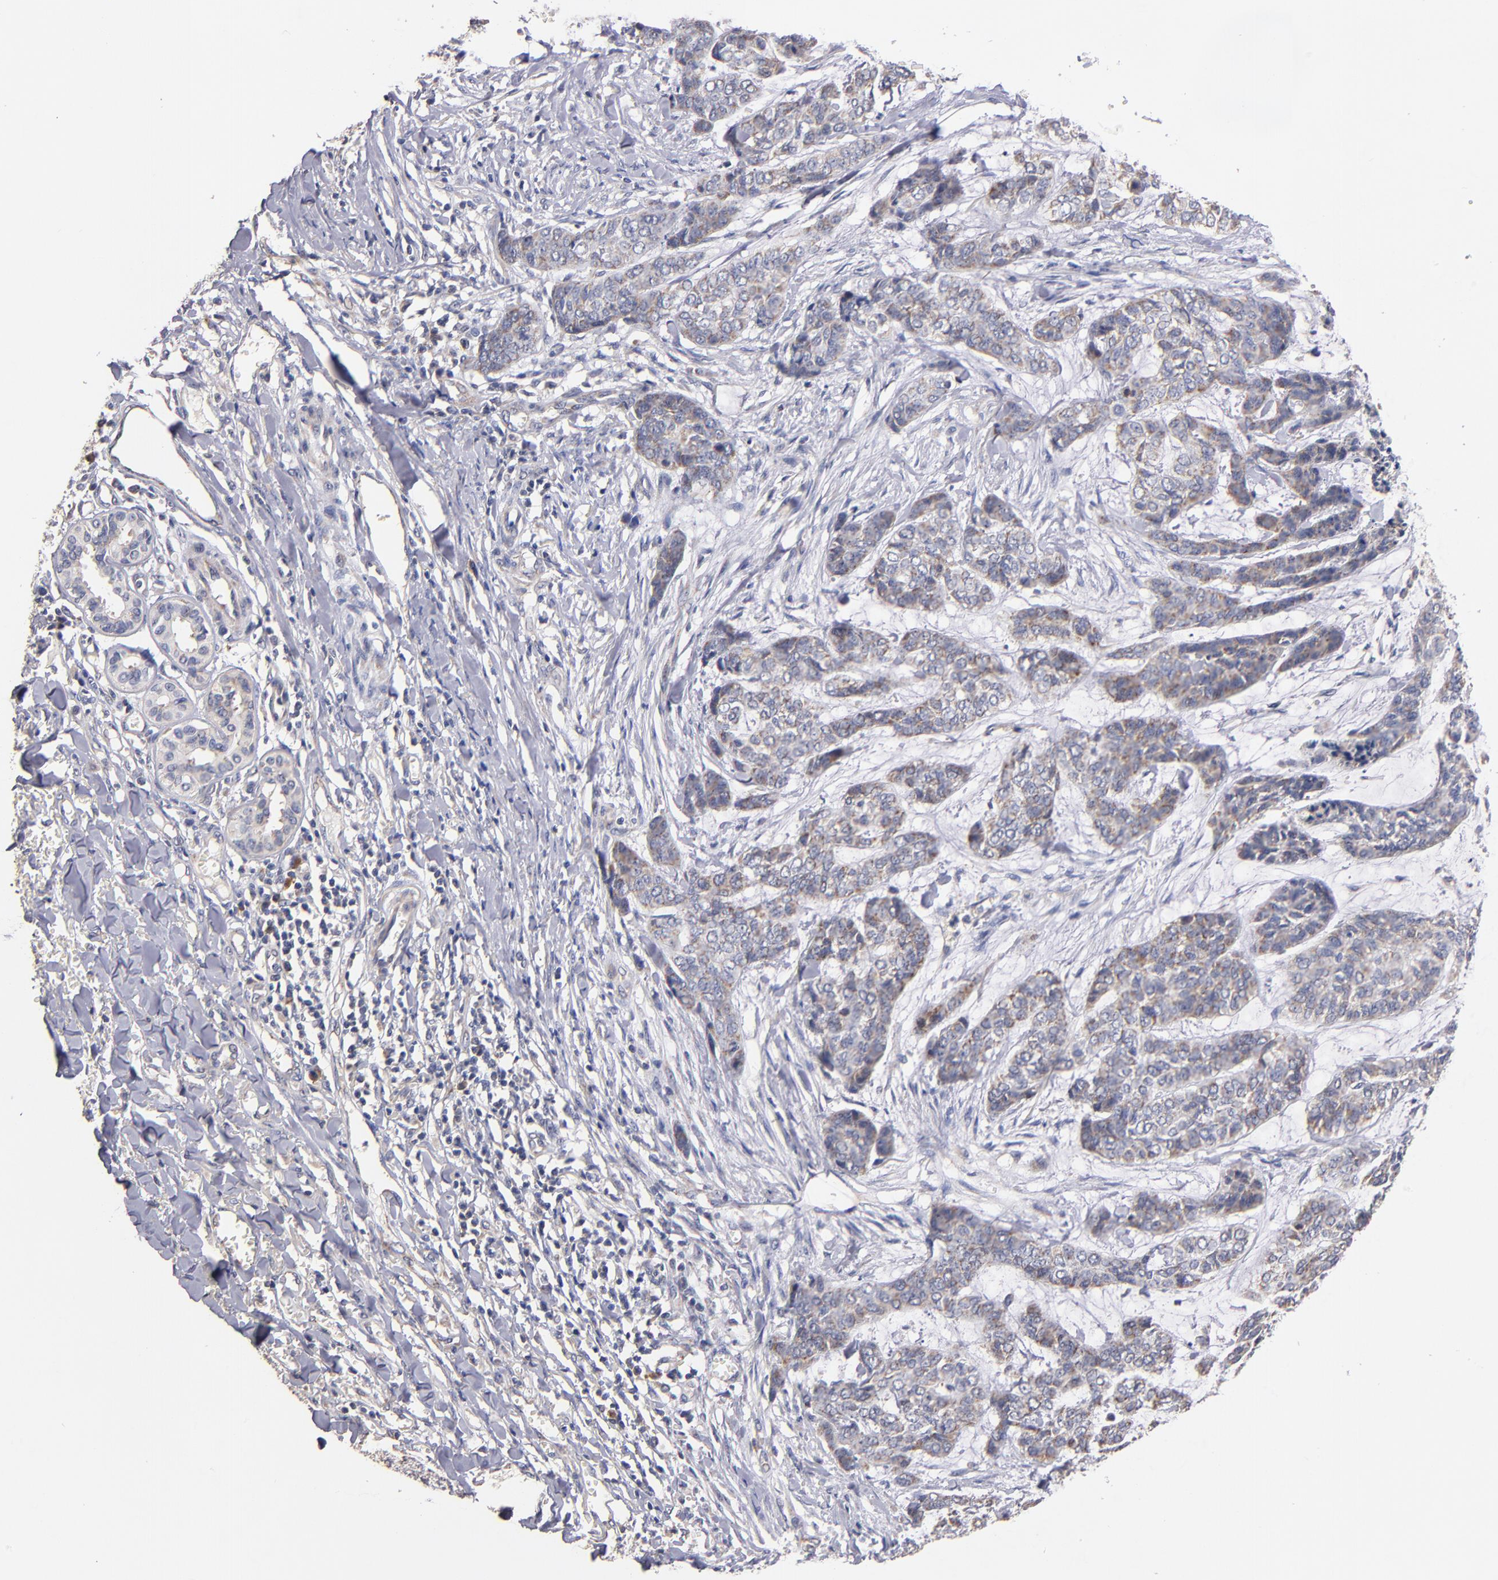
{"staining": {"intensity": "weak", "quantity": "25%-75%", "location": "cytoplasmic/membranous"}, "tissue": "skin cancer", "cell_type": "Tumor cells", "image_type": "cancer", "snomed": [{"axis": "morphology", "description": "Basal cell carcinoma"}, {"axis": "topography", "description": "Skin"}], "caption": "A histopathology image of skin cancer (basal cell carcinoma) stained for a protein displays weak cytoplasmic/membranous brown staining in tumor cells.", "gene": "DIABLO", "patient": {"sex": "female", "age": 64}}